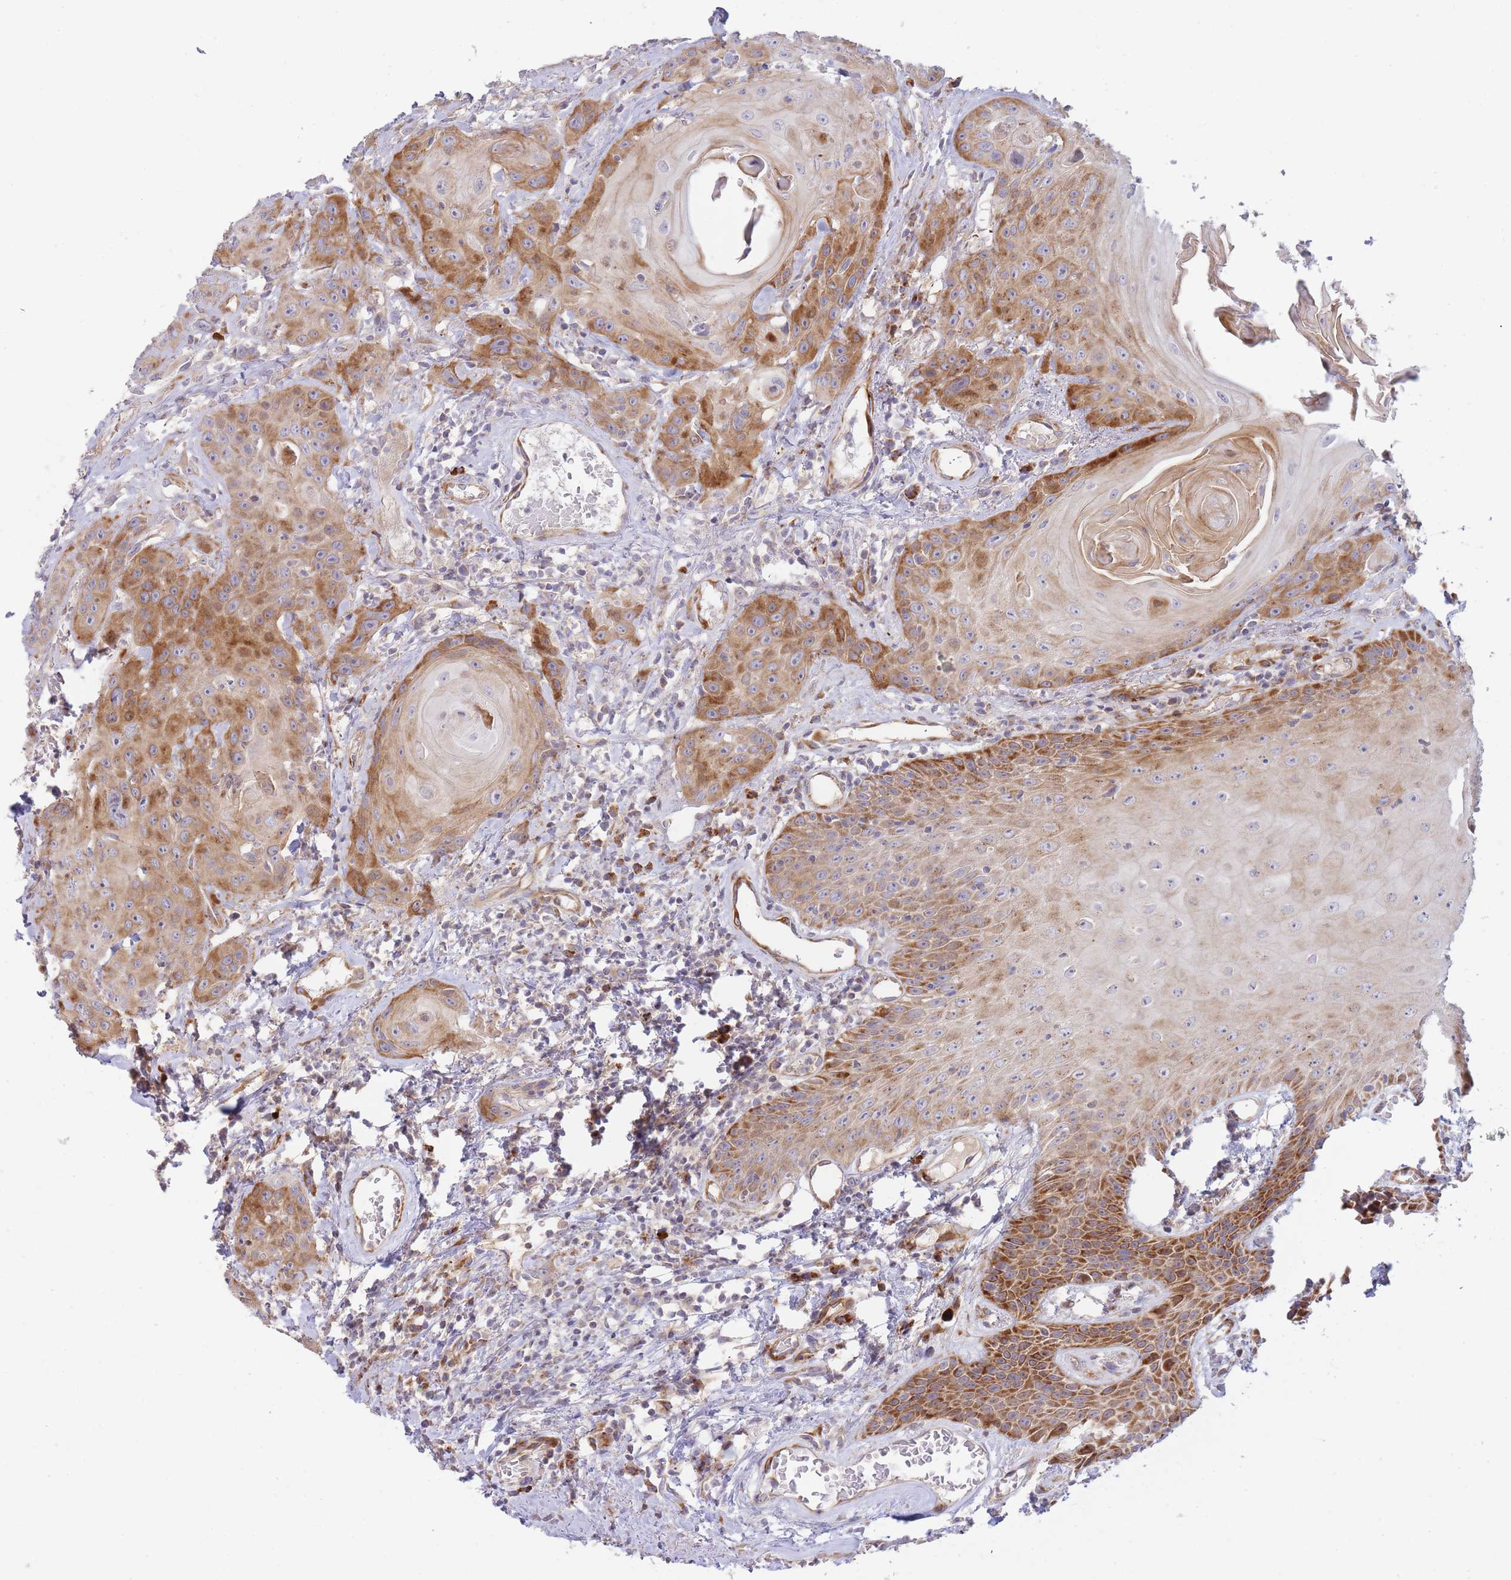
{"staining": {"intensity": "moderate", "quantity": "25%-75%", "location": "cytoplasmic/membranous"}, "tissue": "head and neck cancer", "cell_type": "Tumor cells", "image_type": "cancer", "snomed": [{"axis": "morphology", "description": "Squamous cell carcinoma, NOS"}, {"axis": "topography", "description": "Head-Neck"}], "caption": "A high-resolution photomicrograph shows IHC staining of squamous cell carcinoma (head and neck), which reveals moderate cytoplasmic/membranous expression in approximately 25%-75% of tumor cells.", "gene": "ATP5MC2", "patient": {"sex": "female", "age": 59}}